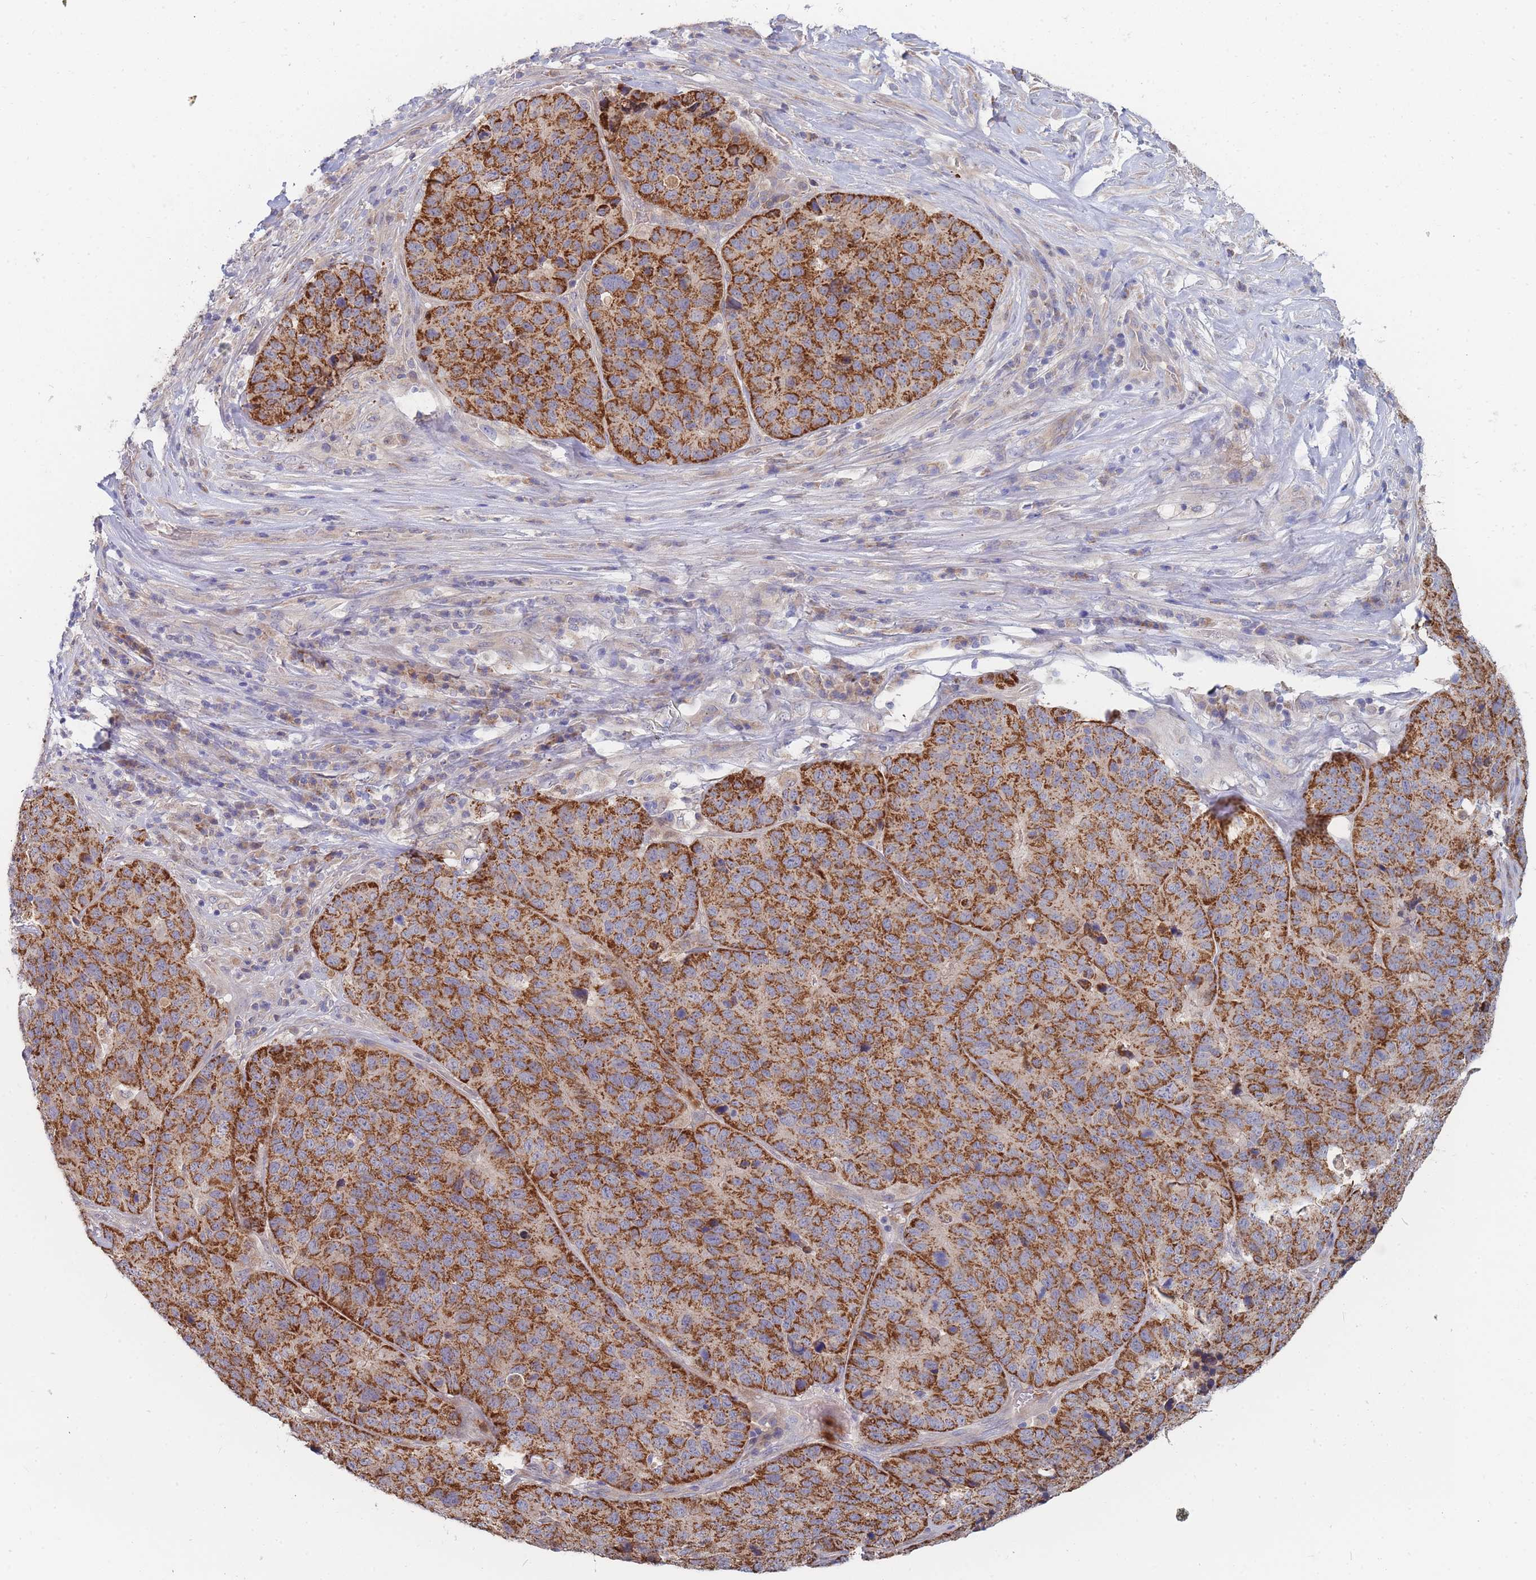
{"staining": {"intensity": "strong", "quantity": ">75%", "location": "cytoplasmic/membranous"}, "tissue": "stomach cancer", "cell_type": "Tumor cells", "image_type": "cancer", "snomed": [{"axis": "morphology", "description": "Adenocarcinoma, NOS"}, {"axis": "topography", "description": "Stomach"}], "caption": "The image reveals immunohistochemical staining of stomach adenocarcinoma. There is strong cytoplasmic/membranous expression is appreciated in about >75% of tumor cells.", "gene": "NUB1", "patient": {"sex": "male", "age": 71}}